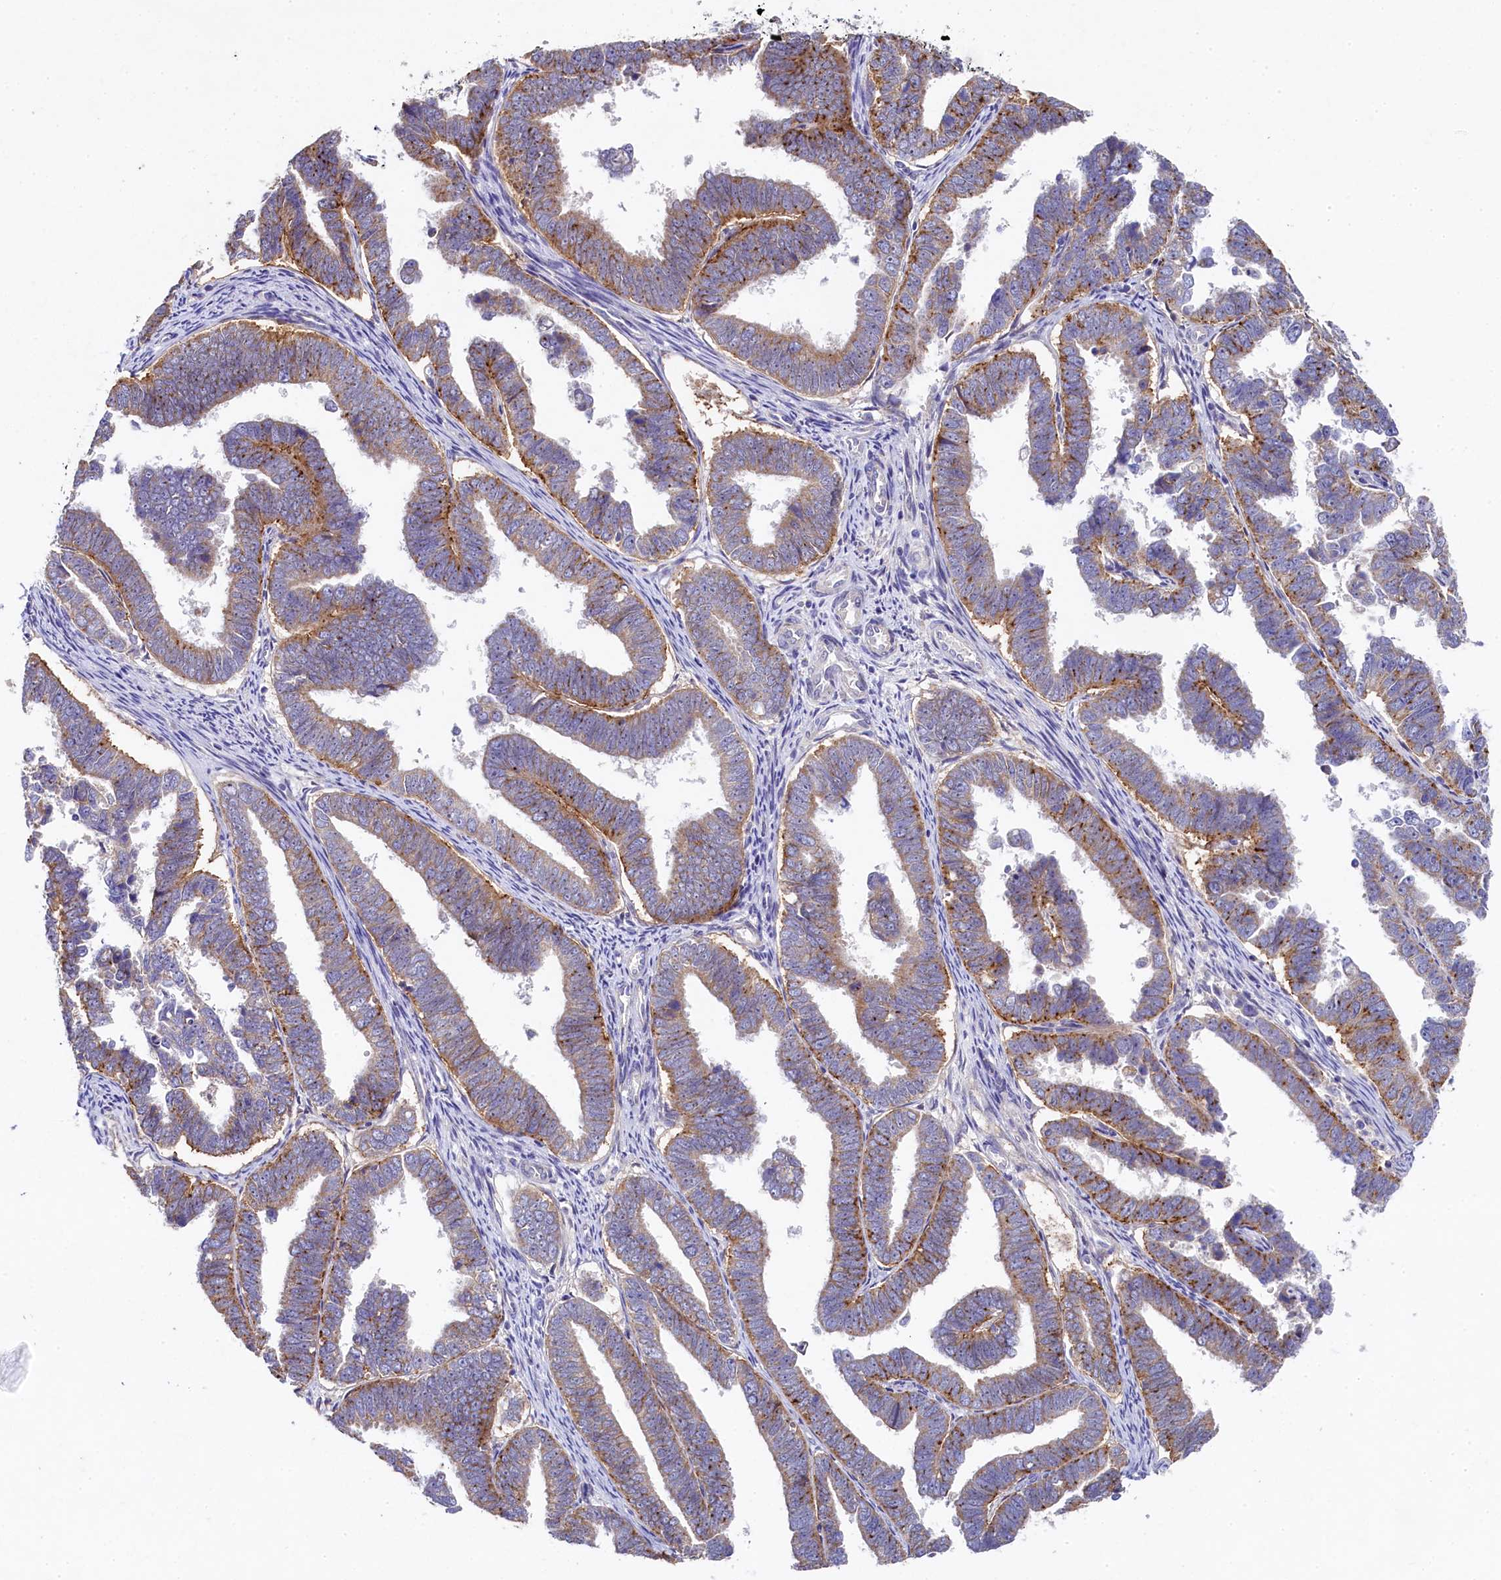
{"staining": {"intensity": "moderate", "quantity": "25%-75%", "location": "cytoplasmic/membranous"}, "tissue": "endometrial cancer", "cell_type": "Tumor cells", "image_type": "cancer", "snomed": [{"axis": "morphology", "description": "Adenocarcinoma, NOS"}, {"axis": "topography", "description": "Endometrium"}], "caption": "A high-resolution histopathology image shows immunohistochemistry staining of adenocarcinoma (endometrial), which reveals moderate cytoplasmic/membranous staining in about 25%-75% of tumor cells.", "gene": "FXYD6", "patient": {"sex": "female", "age": 75}}